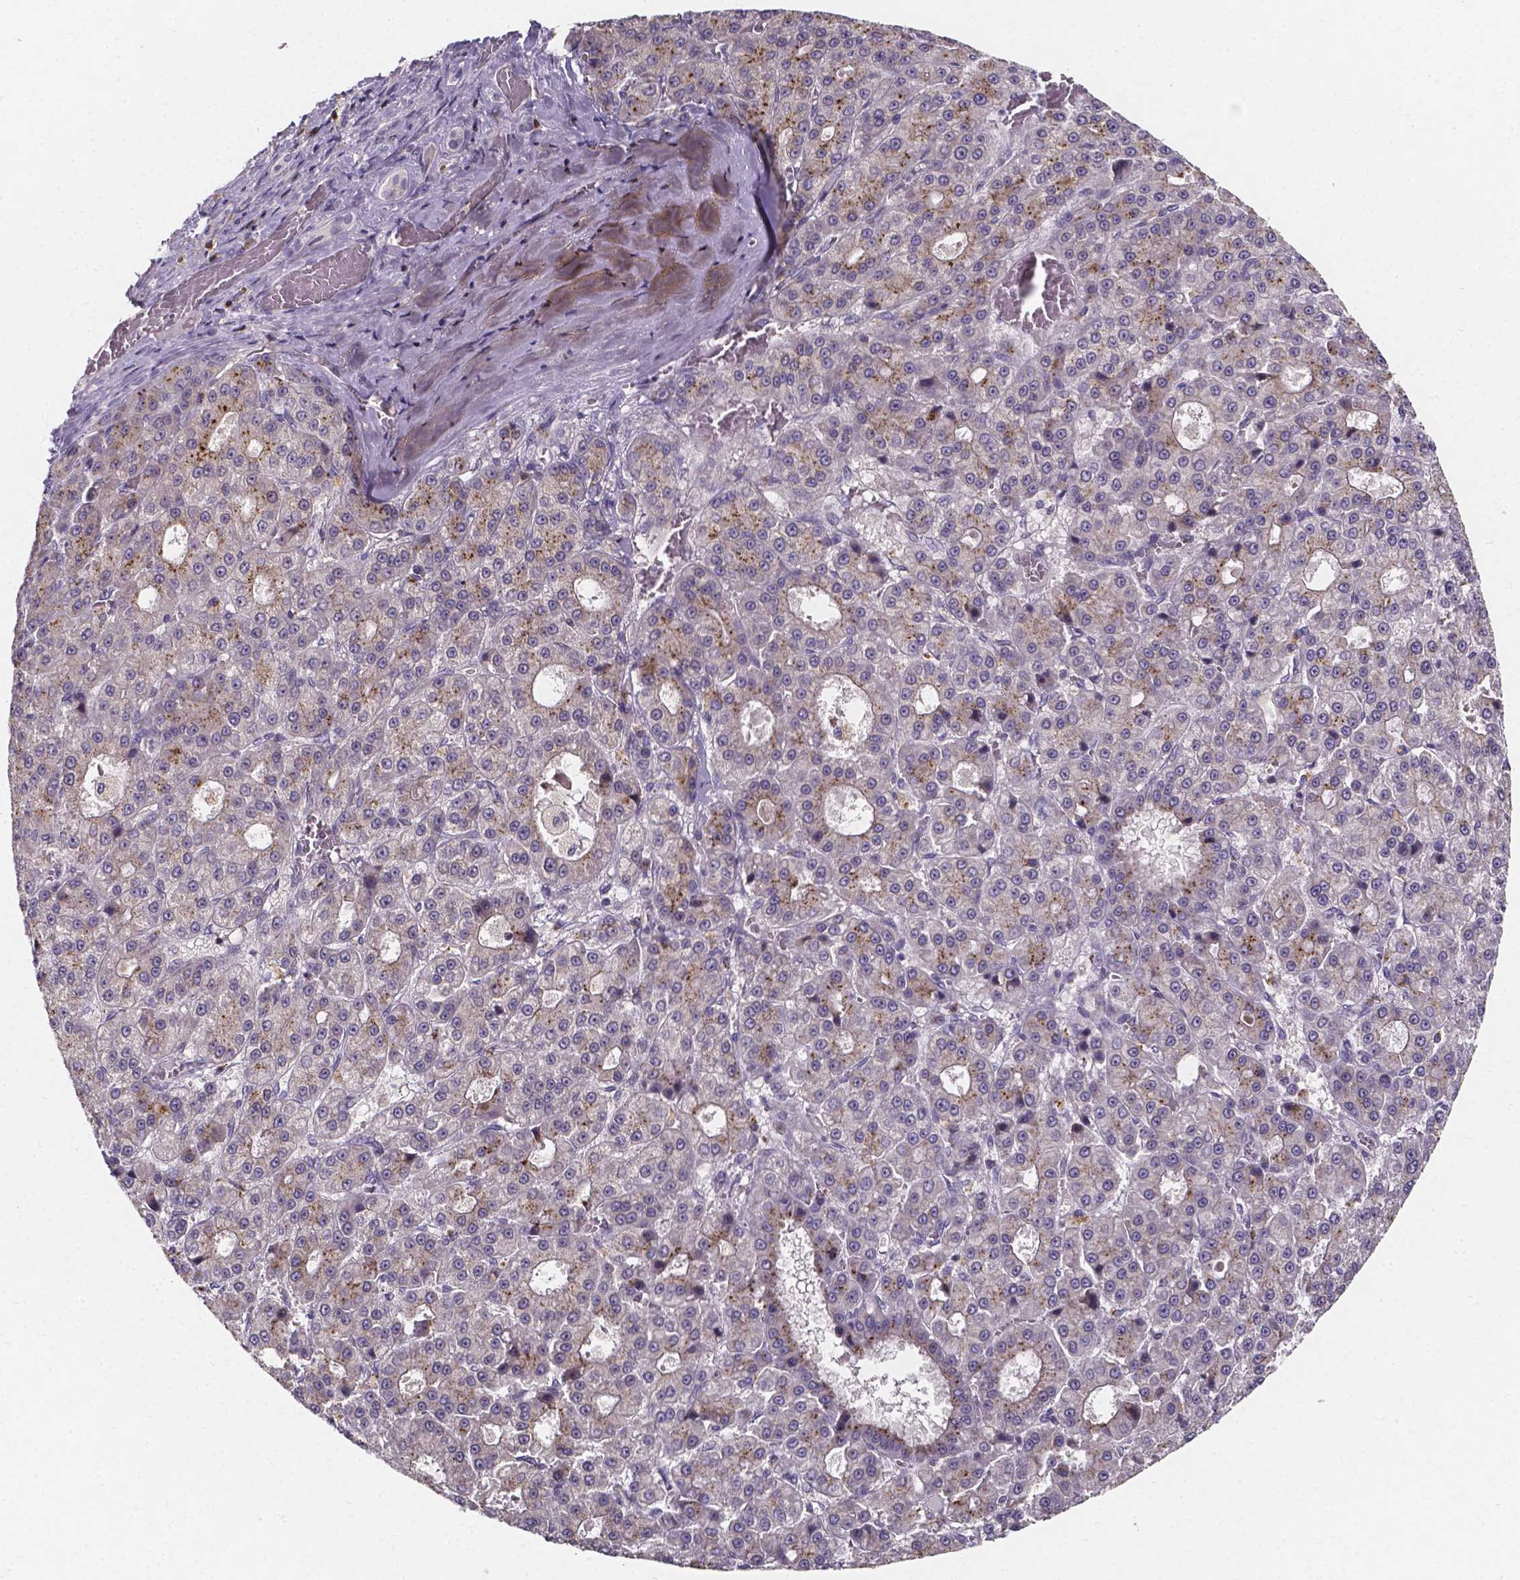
{"staining": {"intensity": "moderate", "quantity": "25%-75%", "location": "cytoplasmic/membranous"}, "tissue": "liver cancer", "cell_type": "Tumor cells", "image_type": "cancer", "snomed": [{"axis": "morphology", "description": "Carcinoma, Hepatocellular, NOS"}, {"axis": "topography", "description": "Liver"}], "caption": "Liver cancer stained with IHC exhibits moderate cytoplasmic/membranous expression in approximately 25%-75% of tumor cells.", "gene": "THEMIS", "patient": {"sex": "male", "age": 70}}